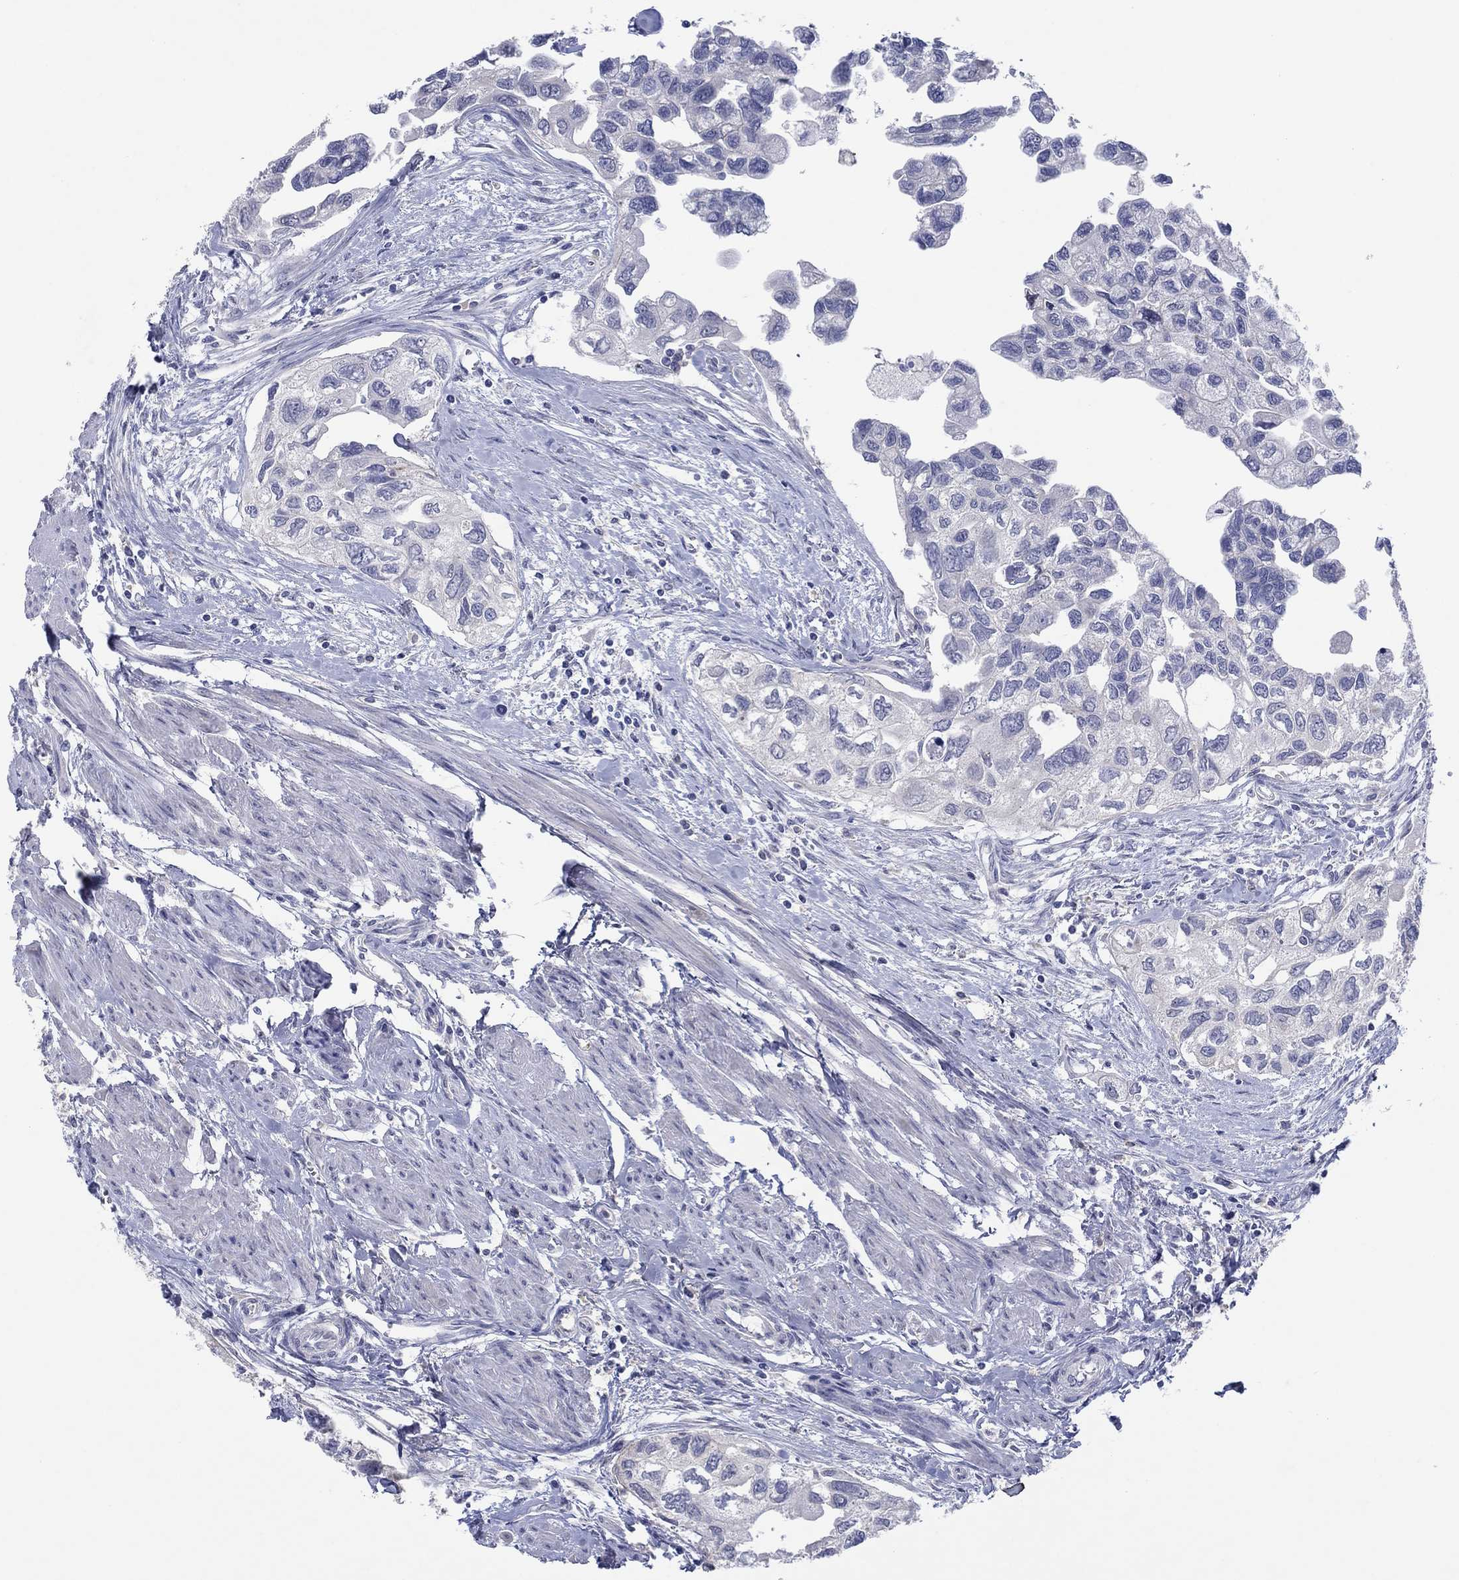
{"staining": {"intensity": "negative", "quantity": "none", "location": "none"}, "tissue": "urothelial cancer", "cell_type": "Tumor cells", "image_type": "cancer", "snomed": [{"axis": "morphology", "description": "Urothelial carcinoma, High grade"}, {"axis": "topography", "description": "Urinary bladder"}], "caption": "Tumor cells show no significant expression in urothelial cancer.", "gene": "HDC", "patient": {"sex": "male", "age": 59}}